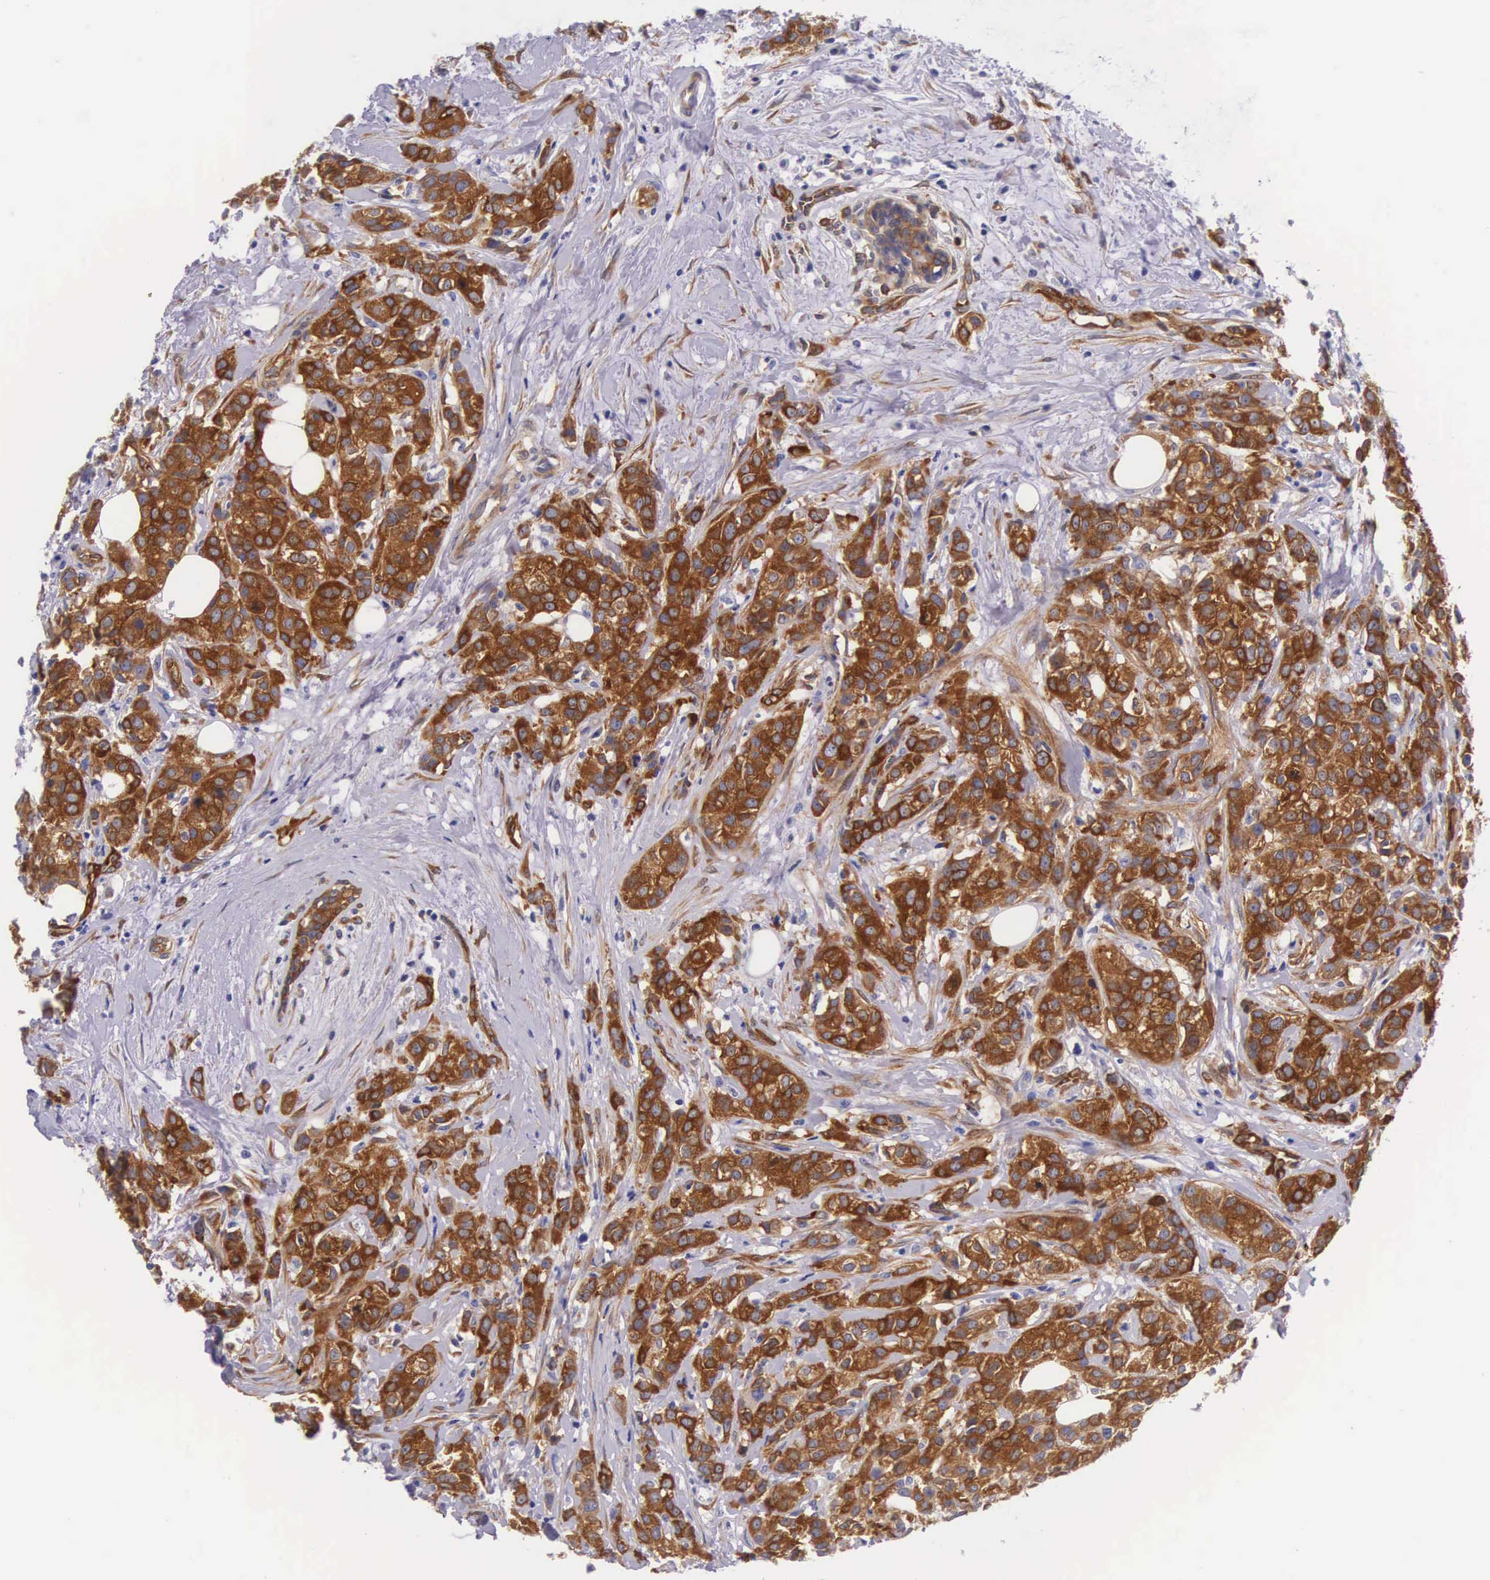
{"staining": {"intensity": "strong", "quantity": ">75%", "location": "cytoplasmic/membranous"}, "tissue": "breast cancer", "cell_type": "Tumor cells", "image_type": "cancer", "snomed": [{"axis": "morphology", "description": "Duct carcinoma"}, {"axis": "topography", "description": "Breast"}], "caption": "This is a micrograph of immunohistochemistry staining of breast infiltrating ductal carcinoma, which shows strong positivity in the cytoplasmic/membranous of tumor cells.", "gene": "BCAR1", "patient": {"sex": "female", "age": 55}}